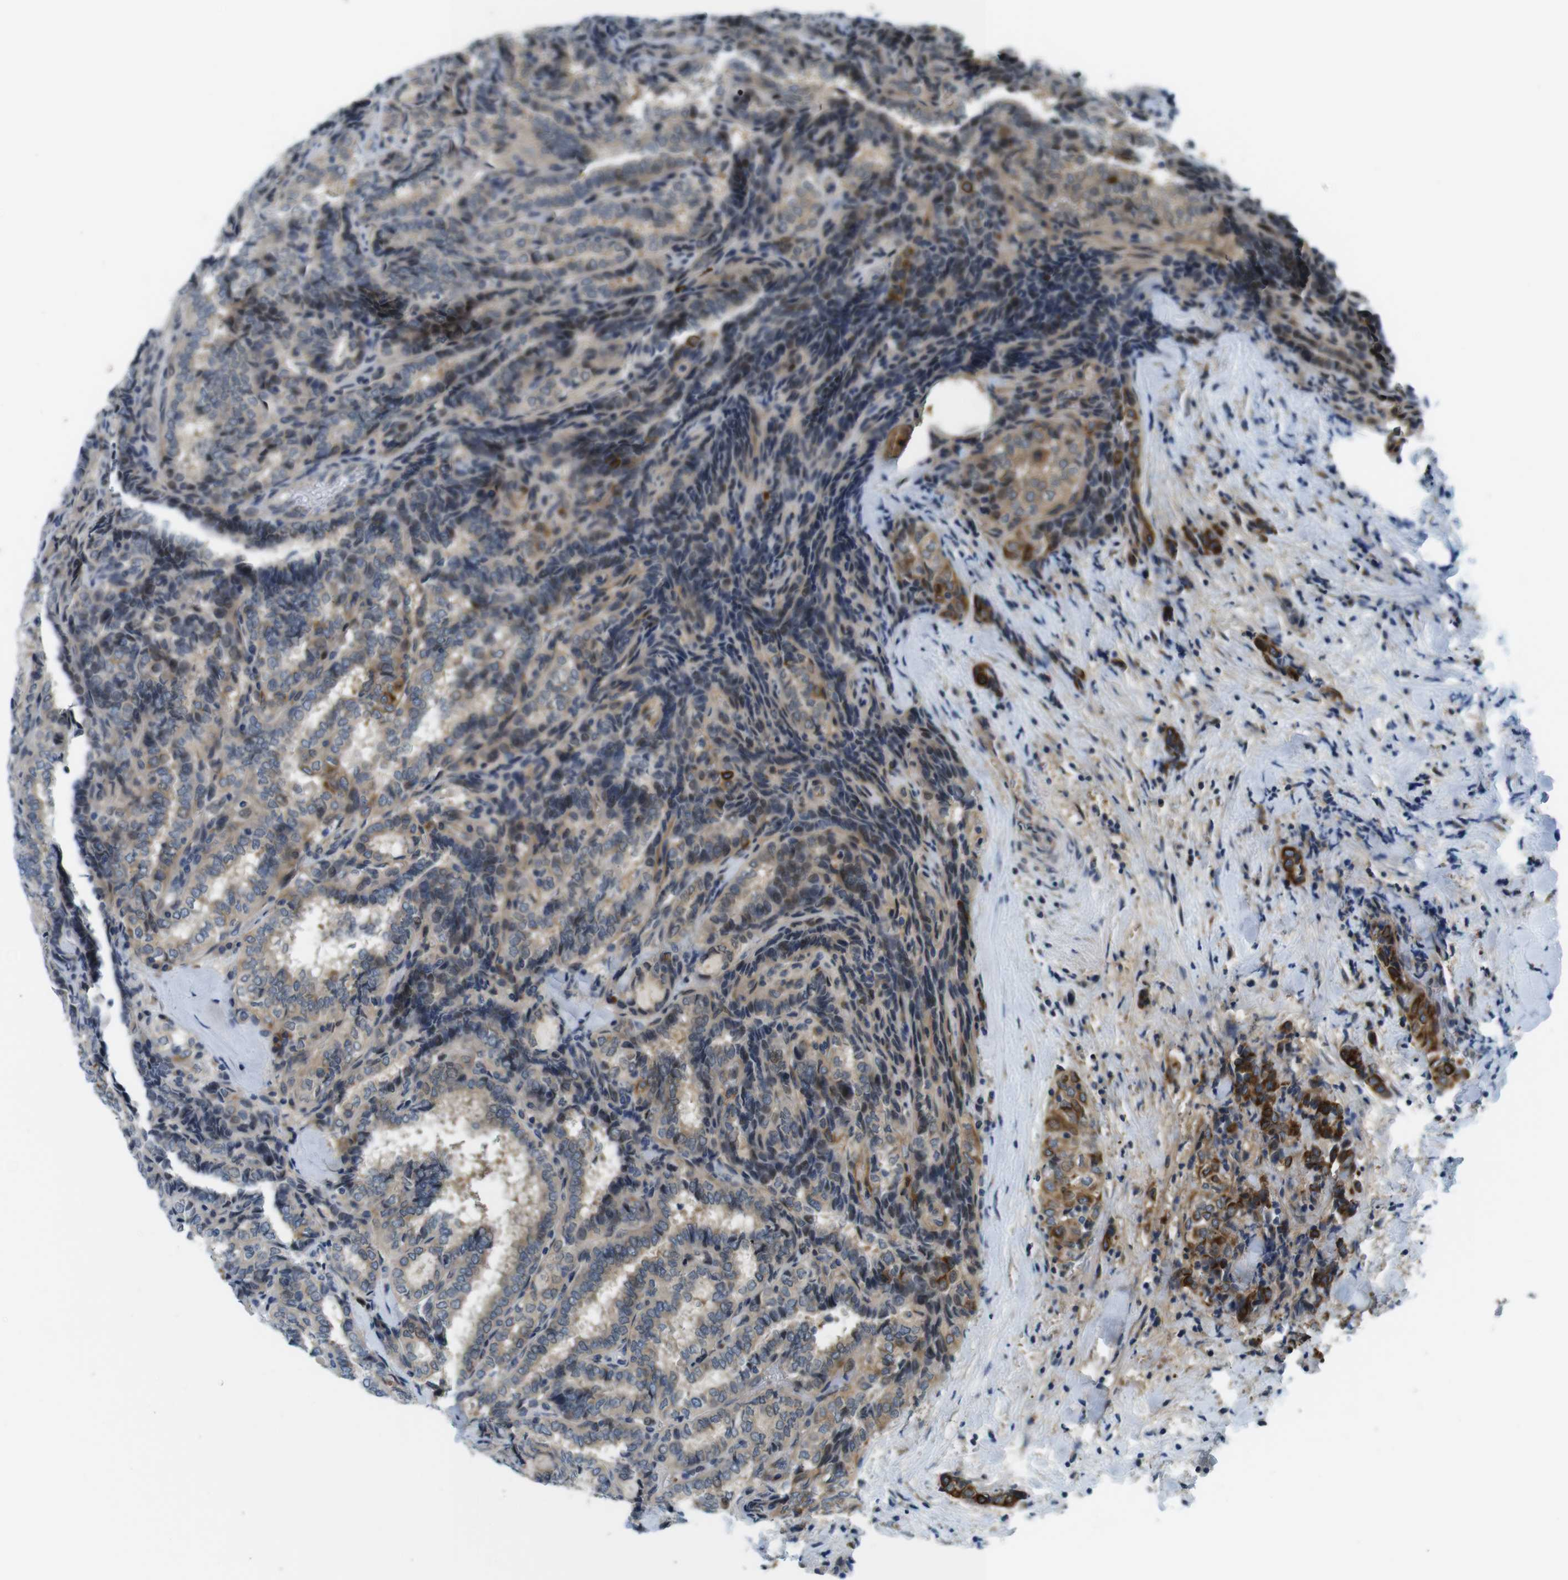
{"staining": {"intensity": "weak", "quantity": "25%-75%", "location": "cytoplasmic/membranous"}, "tissue": "thyroid cancer", "cell_type": "Tumor cells", "image_type": "cancer", "snomed": [{"axis": "morphology", "description": "Normal tissue, NOS"}, {"axis": "morphology", "description": "Papillary adenocarcinoma, NOS"}, {"axis": "topography", "description": "Thyroid gland"}], "caption": "Immunohistochemistry (IHC) micrograph of papillary adenocarcinoma (thyroid) stained for a protein (brown), which displays low levels of weak cytoplasmic/membranous expression in approximately 25%-75% of tumor cells.", "gene": "ZDHHC3", "patient": {"sex": "female", "age": 30}}